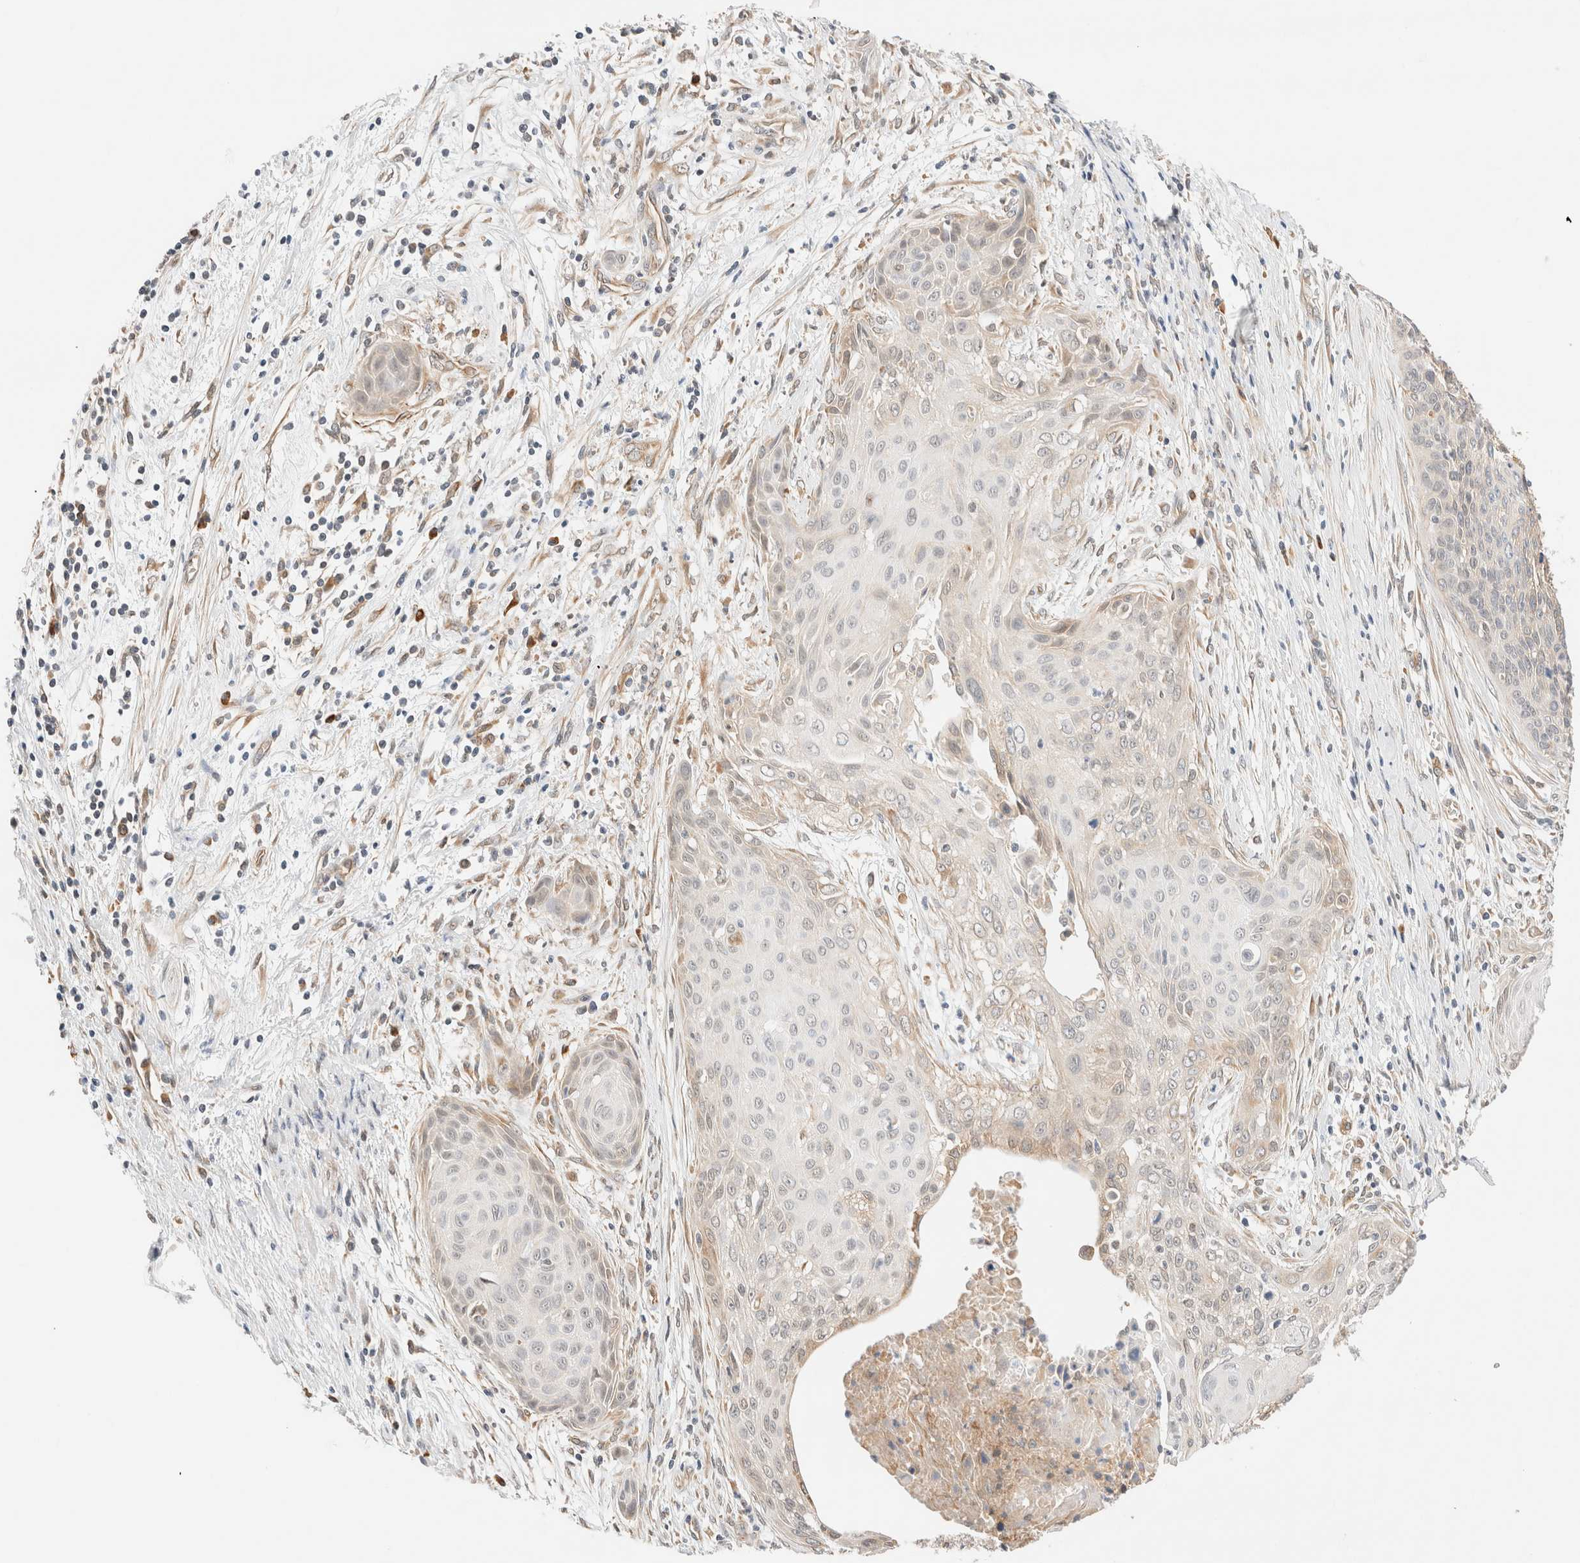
{"staining": {"intensity": "weak", "quantity": "<25%", "location": "cytoplasmic/membranous"}, "tissue": "cervical cancer", "cell_type": "Tumor cells", "image_type": "cancer", "snomed": [{"axis": "morphology", "description": "Squamous cell carcinoma, NOS"}, {"axis": "topography", "description": "Cervix"}], "caption": "Immunohistochemistry (IHC) of human squamous cell carcinoma (cervical) displays no staining in tumor cells. (DAB immunohistochemistry visualized using brightfield microscopy, high magnification).", "gene": "SYVN1", "patient": {"sex": "female", "age": 55}}